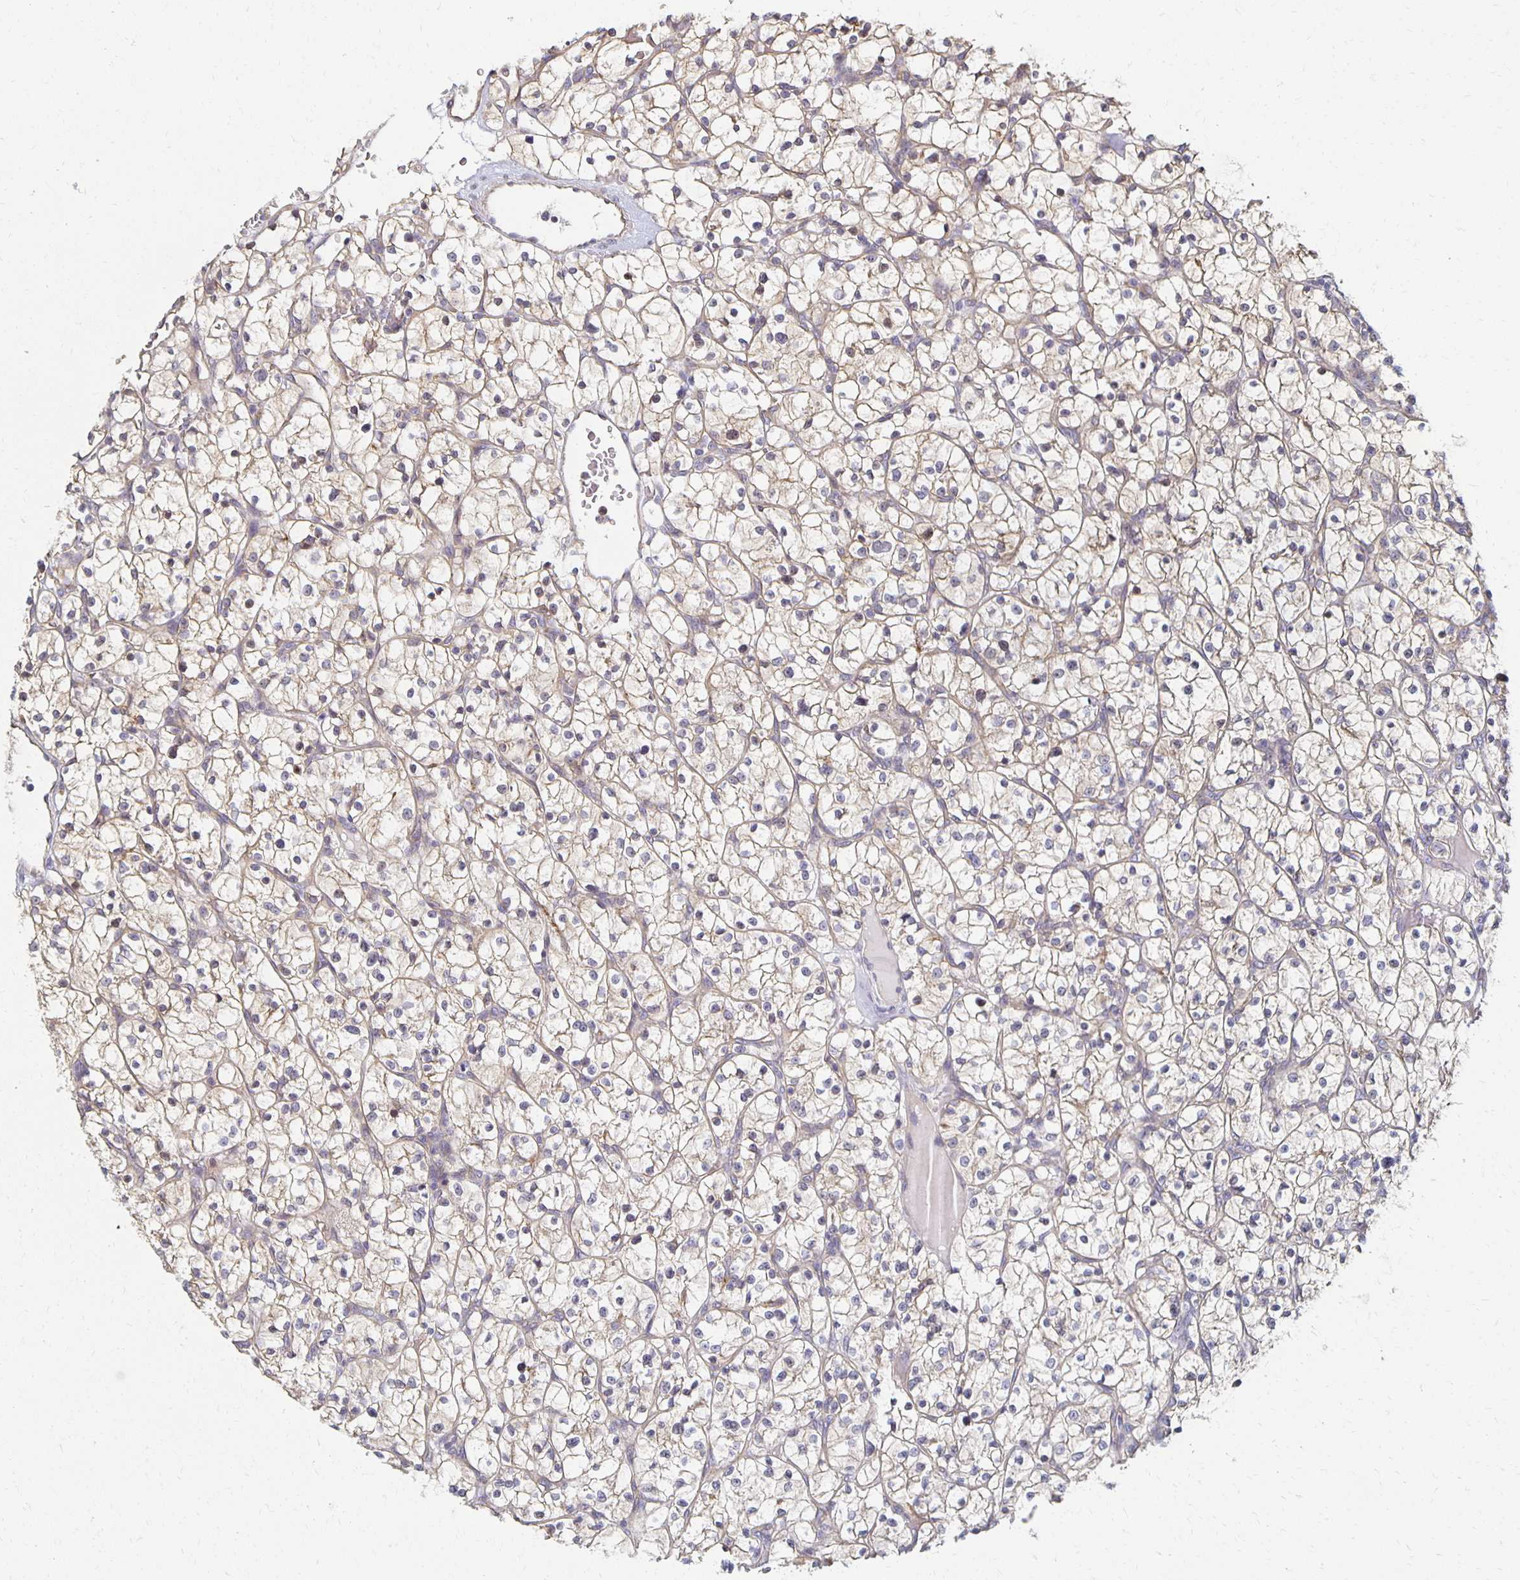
{"staining": {"intensity": "weak", "quantity": "25%-75%", "location": "cytoplasmic/membranous"}, "tissue": "renal cancer", "cell_type": "Tumor cells", "image_type": "cancer", "snomed": [{"axis": "morphology", "description": "Adenocarcinoma, NOS"}, {"axis": "topography", "description": "Kidney"}], "caption": "A histopathology image of human adenocarcinoma (renal) stained for a protein displays weak cytoplasmic/membranous brown staining in tumor cells.", "gene": "SORL1", "patient": {"sex": "female", "age": 64}}